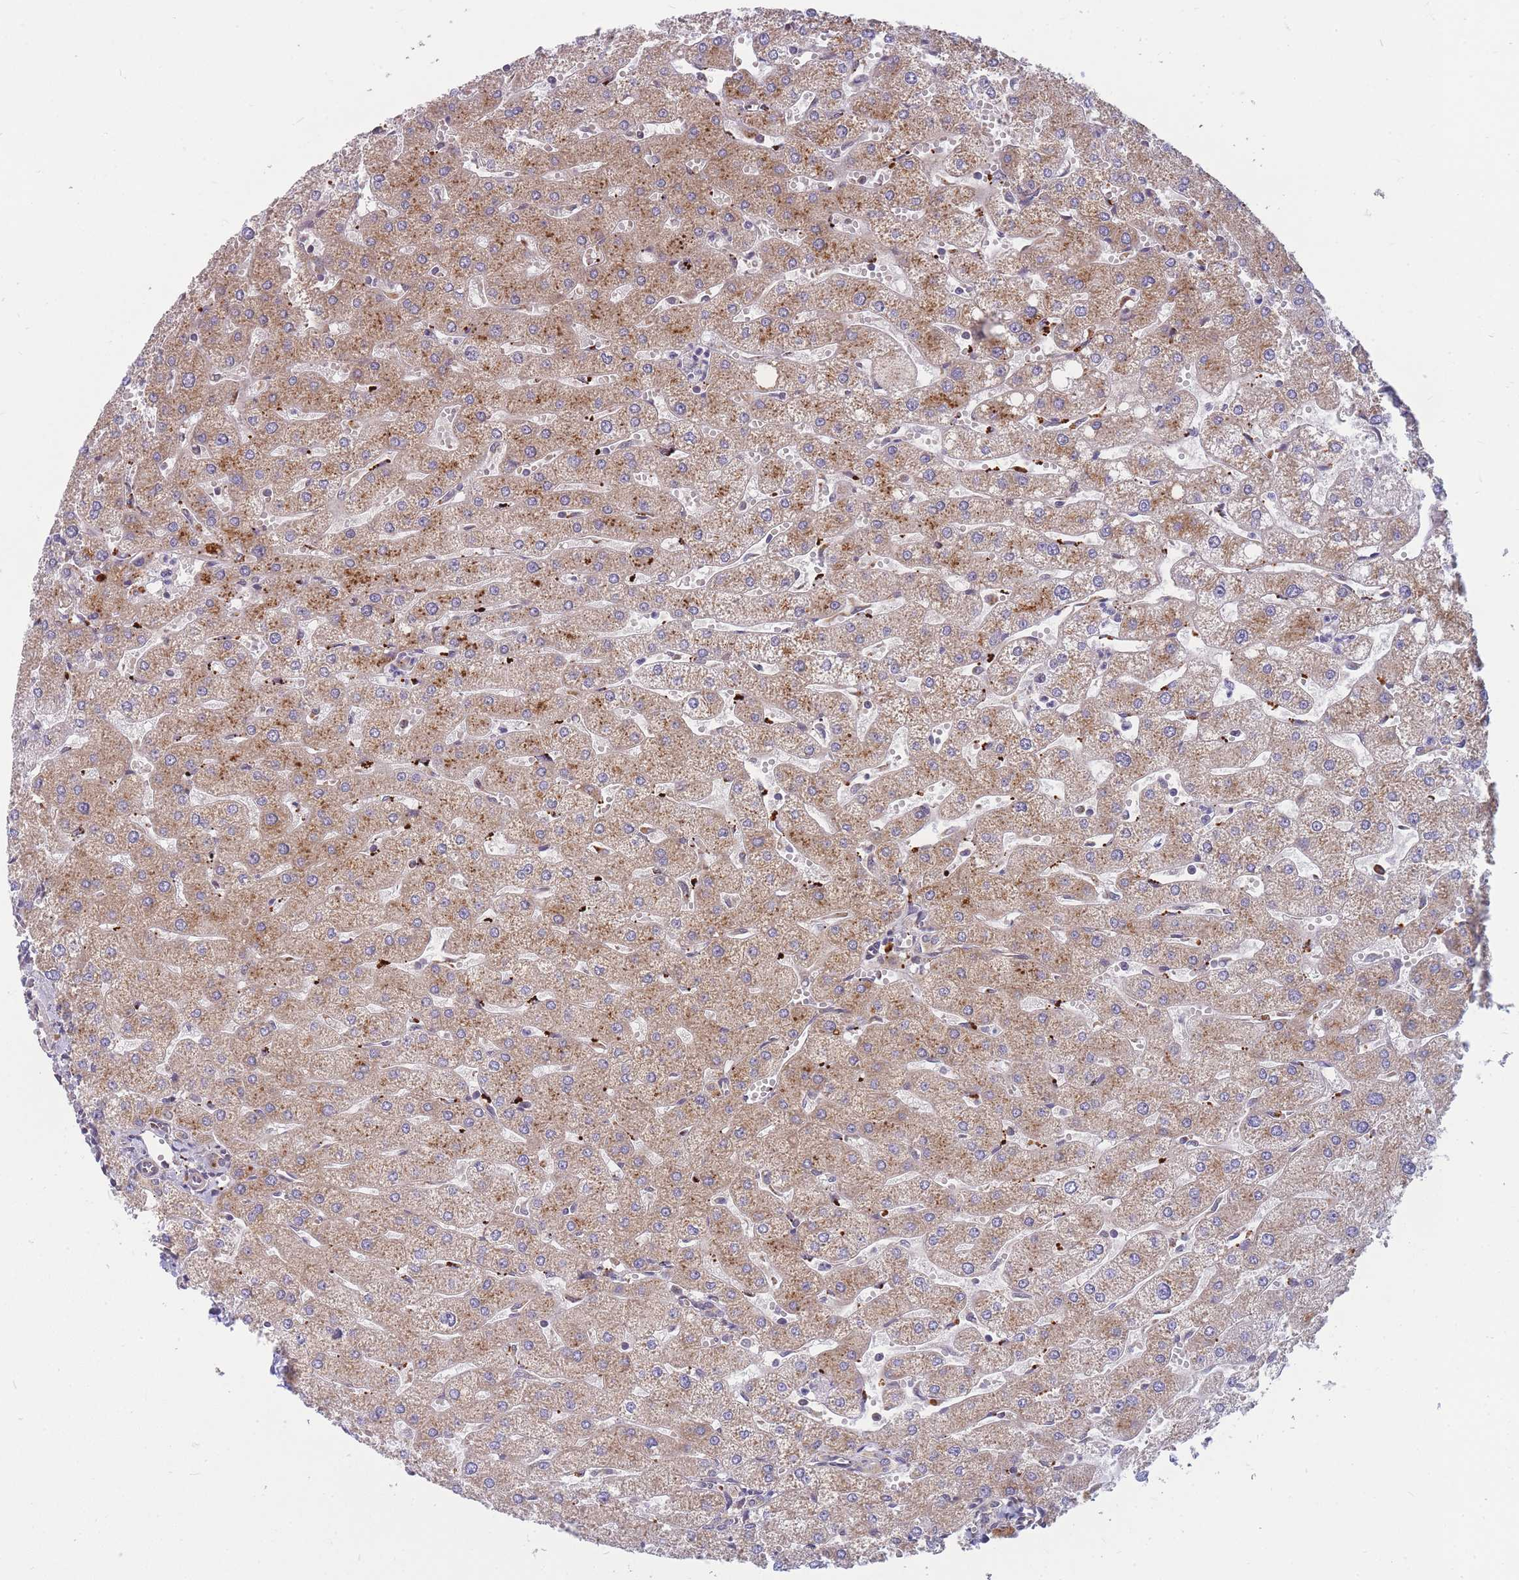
{"staining": {"intensity": "negative", "quantity": "none", "location": "none"}, "tissue": "liver", "cell_type": "Cholangiocytes", "image_type": "normal", "snomed": [{"axis": "morphology", "description": "Normal tissue, NOS"}, {"axis": "topography", "description": "Liver"}], "caption": "The immunohistochemistry (IHC) photomicrograph has no significant positivity in cholangiocytes of liver.", "gene": "ENSG00000276345", "patient": {"sex": "male", "age": 67}}